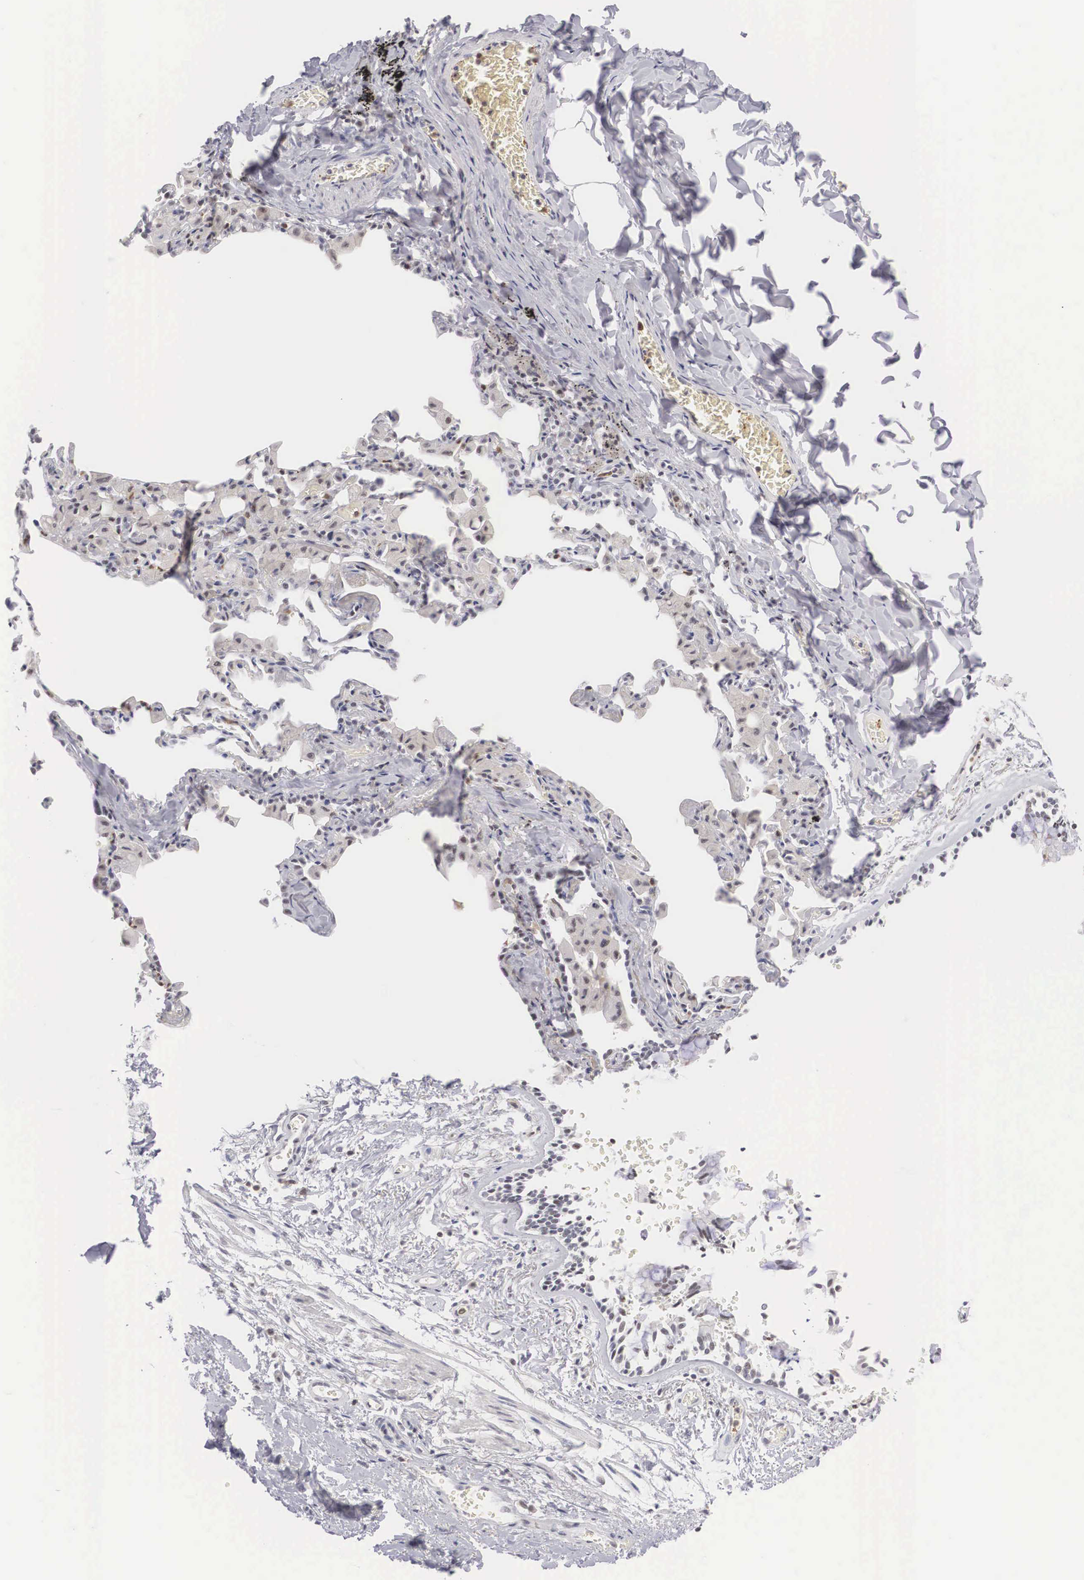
{"staining": {"intensity": "weak", "quantity": "<25%", "location": "cytoplasmic/membranous"}, "tissue": "bronchus", "cell_type": "Respiratory epithelial cells", "image_type": "normal", "snomed": [{"axis": "morphology", "description": "Normal tissue, NOS"}, {"axis": "topography", "description": "Lung"}], "caption": "Bronchus stained for a protein using IHC exhibits no staining respiratory epithelial cells.", "gene": "FAM47A", "patient": {"sex": "male", "age": 54}}